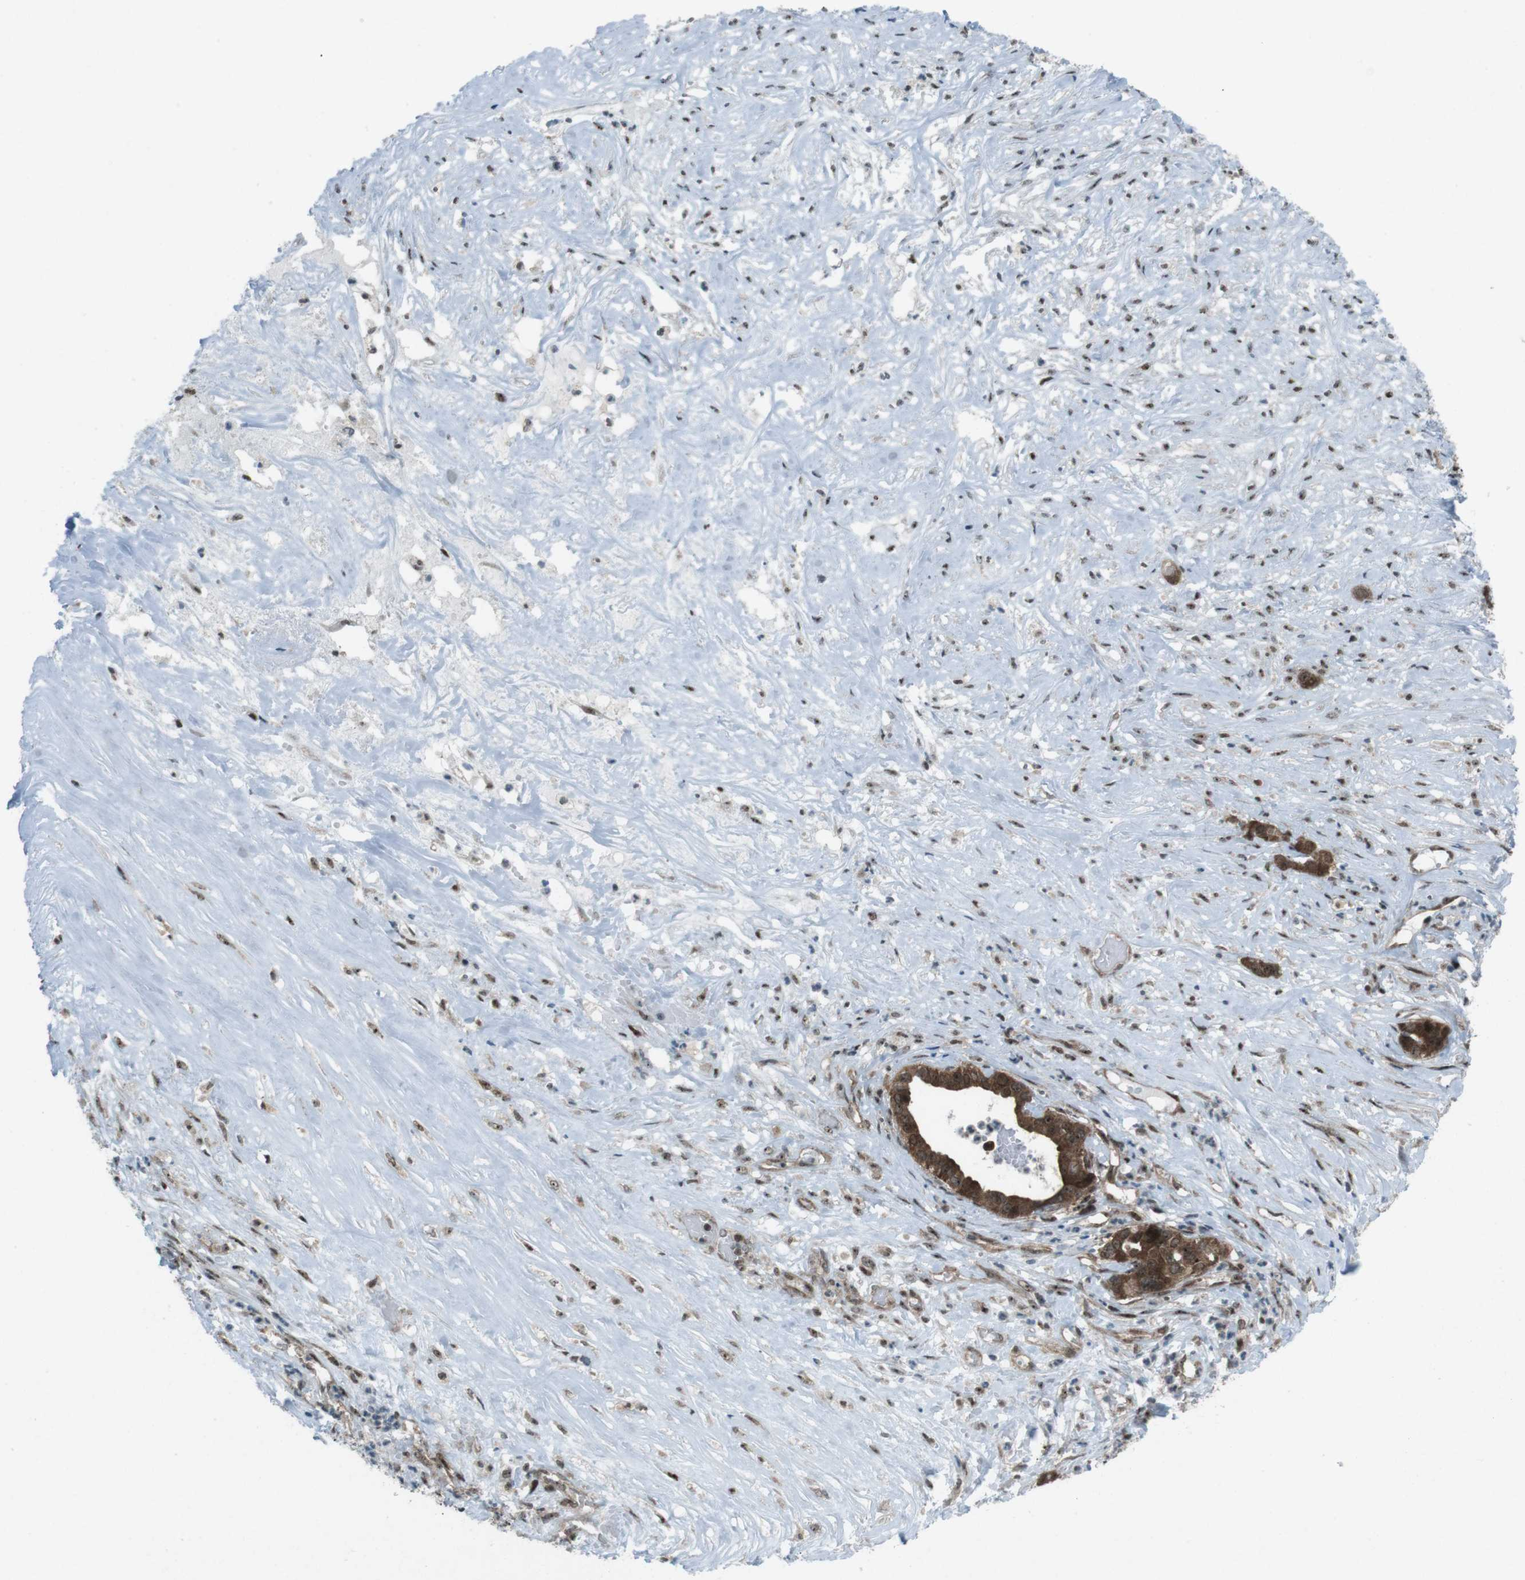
{"staining": {"intensity": "strong", "quantity": ">75%", "location": "cytoplasmic/membranous,nuclear"}, "tissue": "liver cancer", "cell_type": "Tumor cells", "image_type": "cancer", "snomed": [{"axis": "morphology", "description": "Cholangiocarcinoma"}, {"axis": "topography", "description": "Liver"}], "caption": "IHC (DAB) staining of cholangiocarcinoma (liver) reveals strong cytoplasmic/membranous and nuclear protein positivity in about >75% of tumor cells.", "gene": "CSNK1D", "patient": {"sex": "female", "age": 61}}